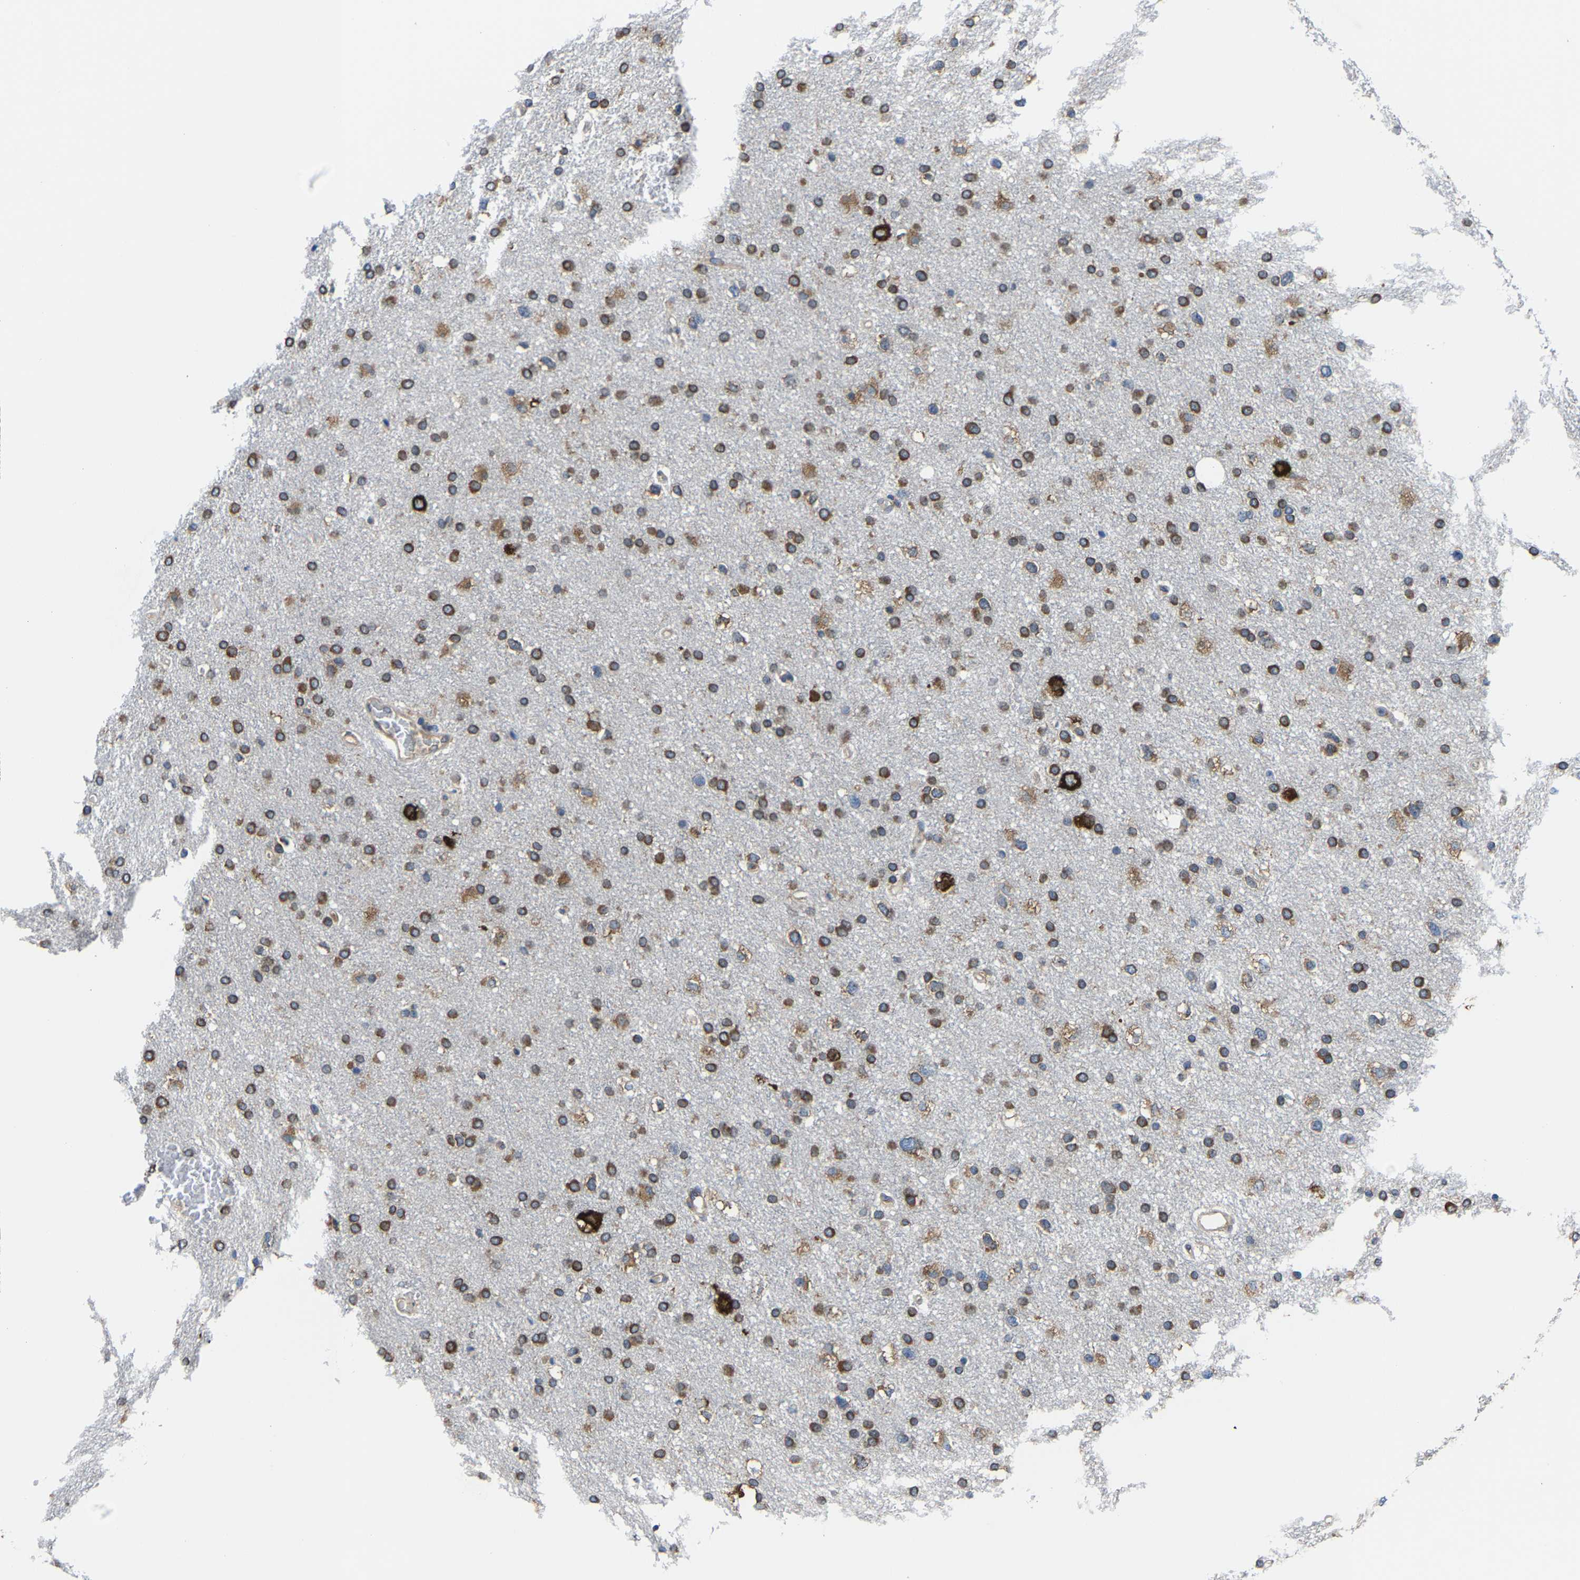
{"staining": {"intensity": "strong", "quantity": ">75%", "location": "cytoplasmic/membranous"}, "tissue": "glioma", "cell_type": "Tumor cells", "image_type": "cancer", "snomed": [{"axis": "morphology", "description": "Glioma, malignant, Low grade"}, {"axis": "topography", "description": "Brain"}], "caption": "Malignant glioma (low-grade) stained for a protein reveals strong cytoplasmic/membranous positivity in tumor cells. (DAB (3,3'-diaminobenzidine) IHC with brightfield microscopy, high magnification).", "gene": "G3BP2", "patient": {"sex": "female", "age": 37}}